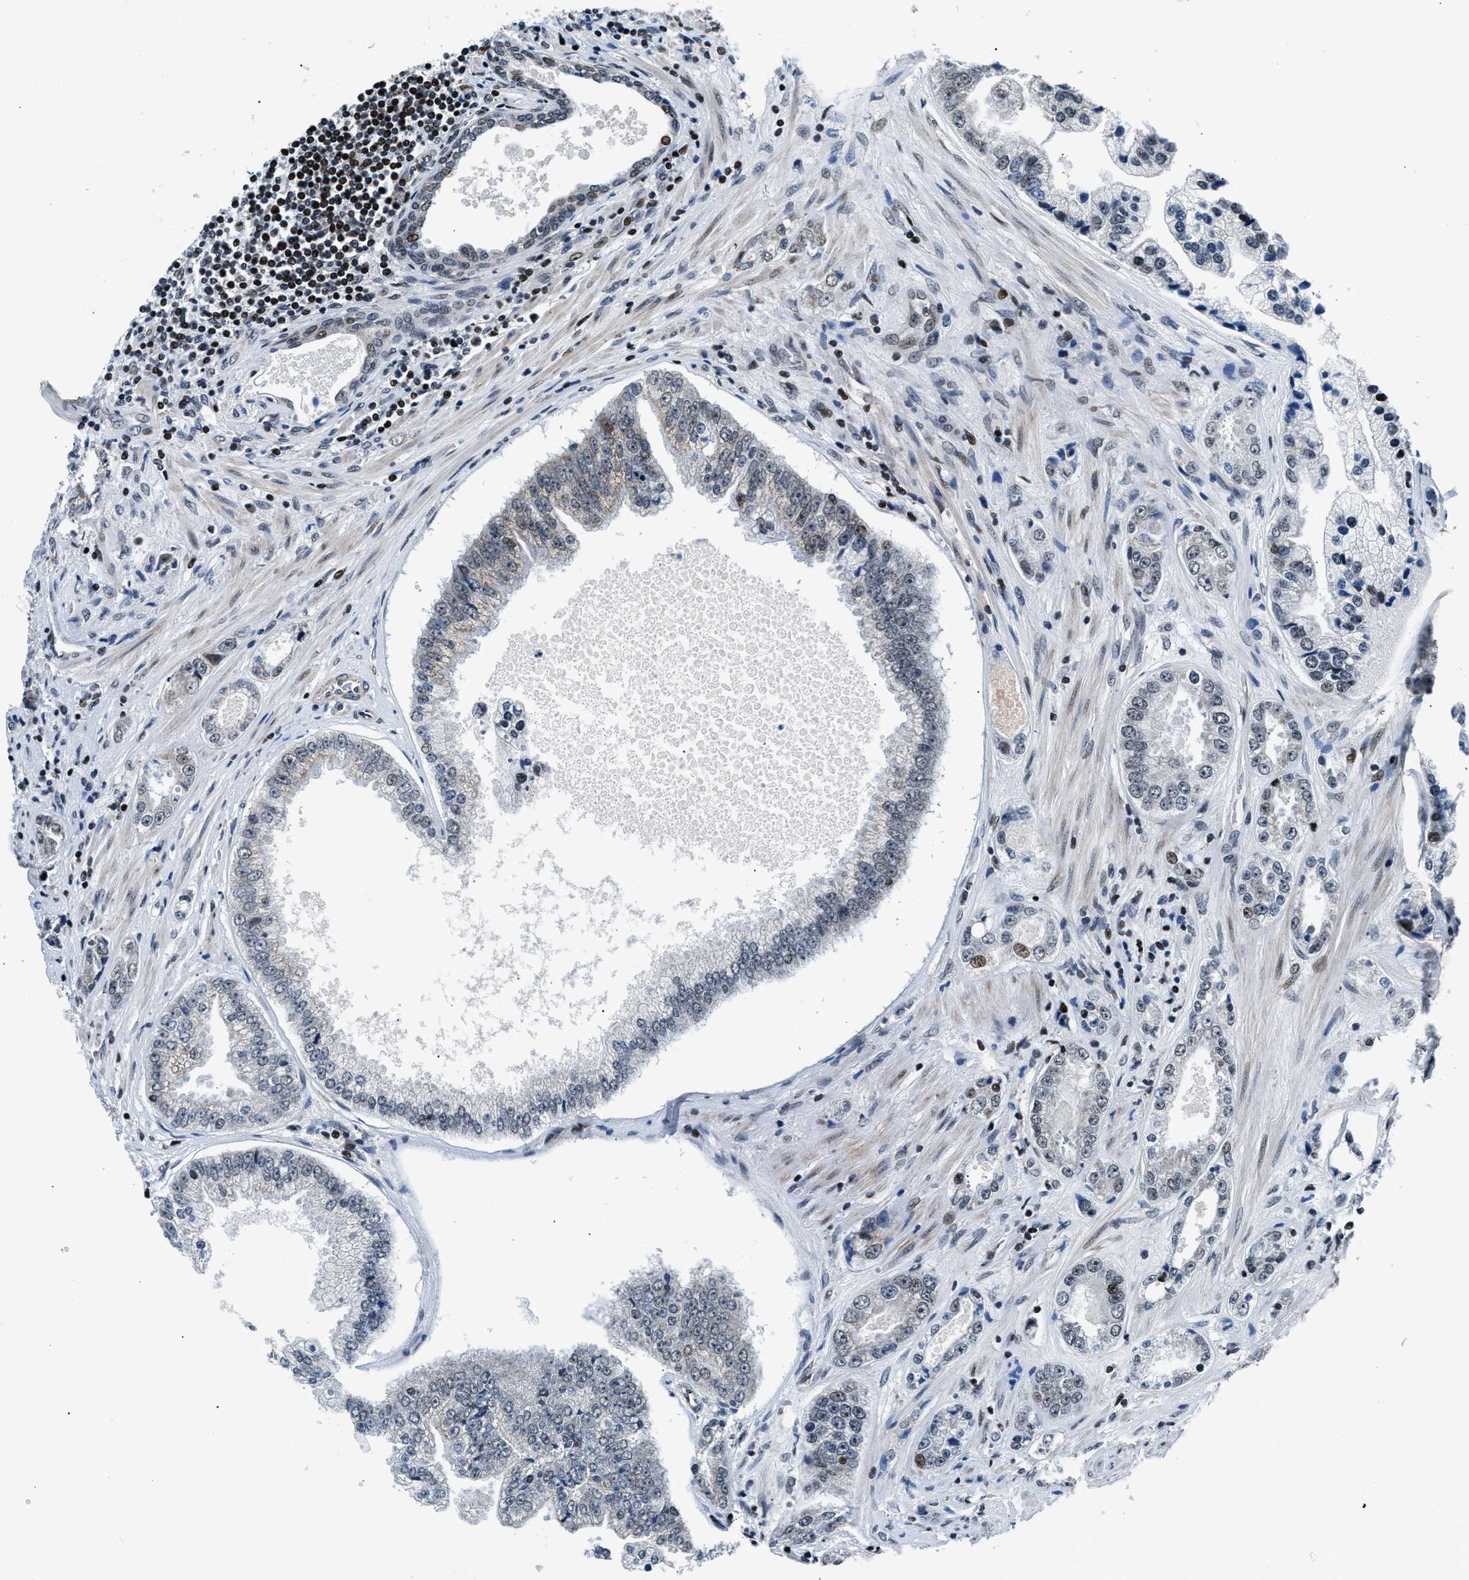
{"staining": {"intensity": "moderate", "quantity": "<25%", "location": "nuclear"}, "tissue": "prostate cancer", "cell_type": "Tumor cells", "image_type": "cancer", "snomed": [{"axis": "morphology", "description": "Adenocarcinoma, High grade"}, {"axis": "topography", "description": "Prostate"}], "caption": "This micrograph reveals immunohistochemistry staining of prostate adenocarcinoma (high-grade), with low moderate nuclear staining in about <25% of tumor cells.", "gene": "PRRC2B", "patient": {"sex": "male", "age": 61}}